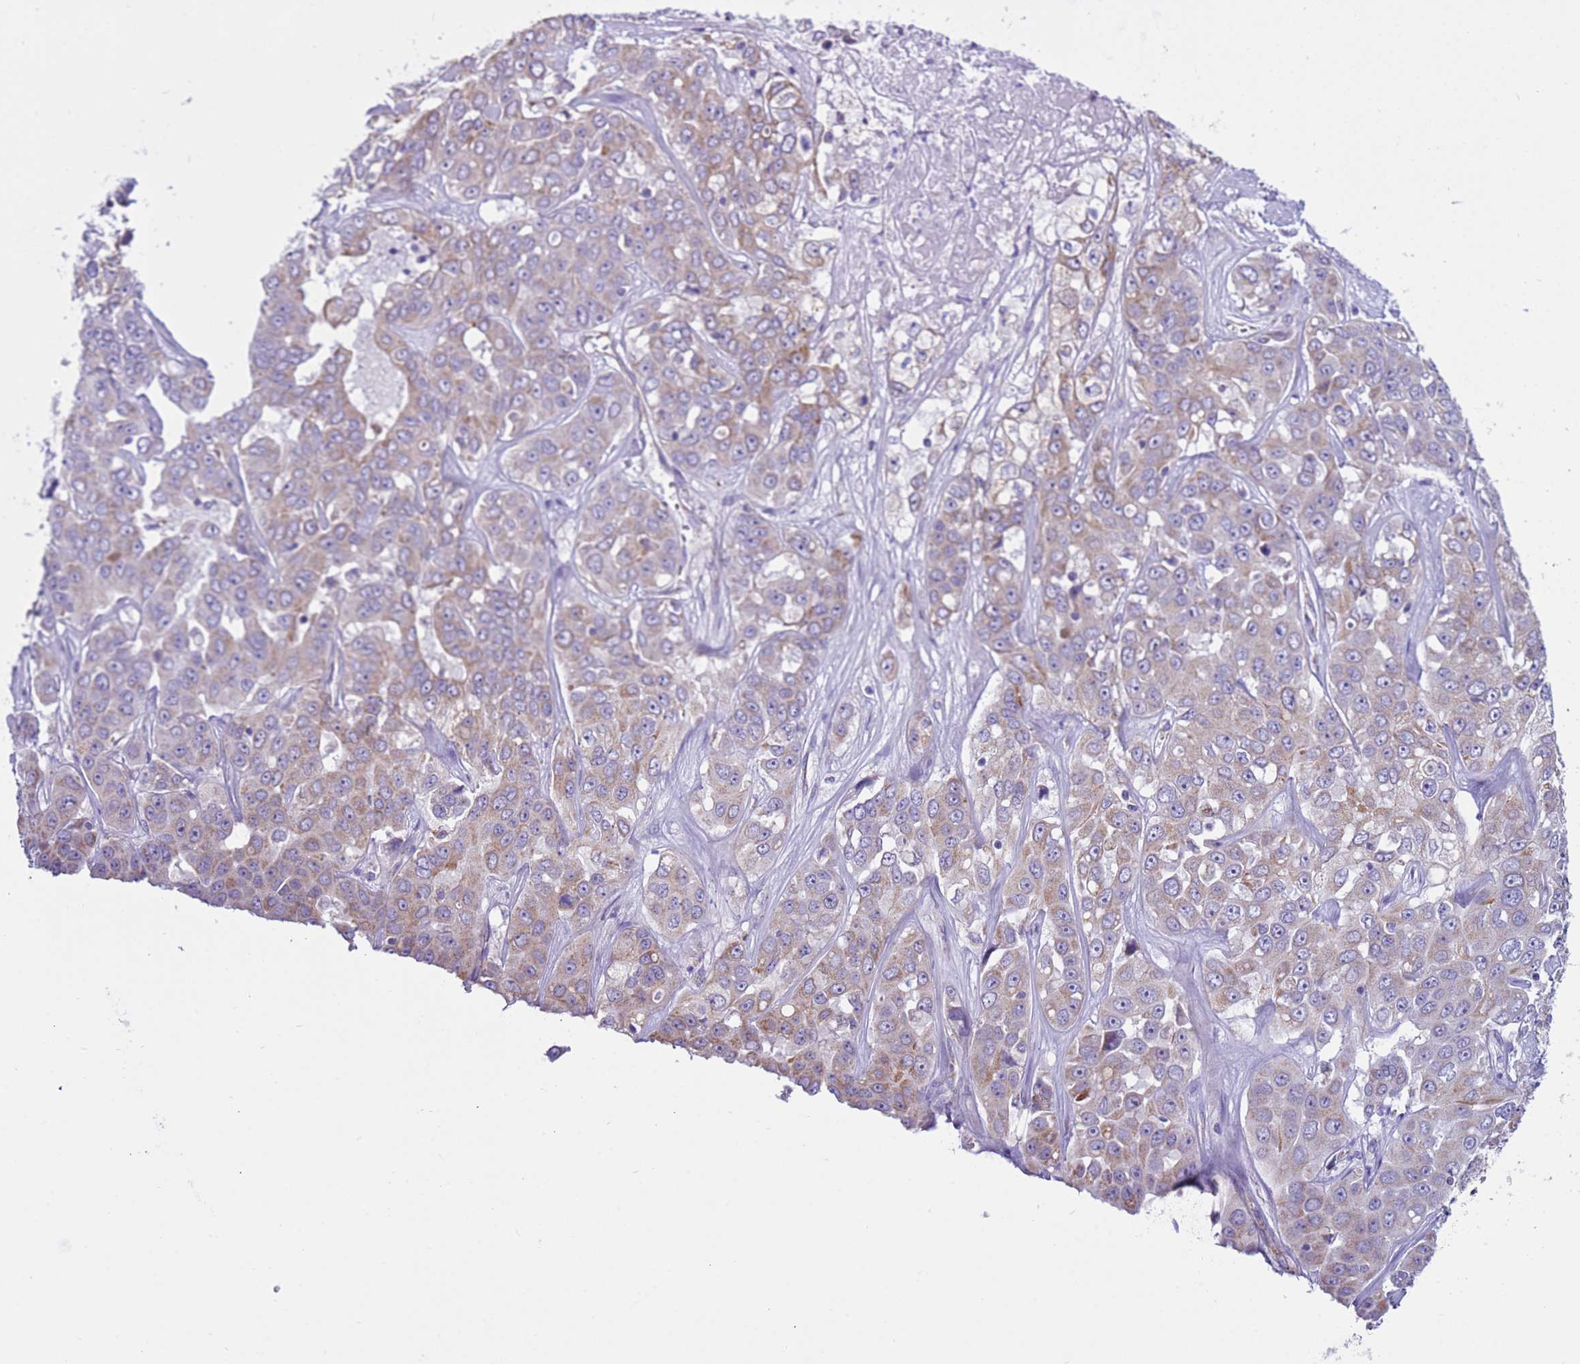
{"staining": {"intensity": "moderate", "quantity": "<25%", "location": "cytoplasmic/membranous"}, "tissue": "liver cancer", "cell_type": "Tumor cells", "image_type": "cancer", "snomed": [{"axis": "morphology", "description": "Cholangiocarcinoma"}, {"axis": "topography", "description": "Liver"}], "caption": "Liver cancer (cholangiocarcinoma) stained with DAB (3,3'-diaminobenzidine) immunohistochemistry exhibits low levels of moderate cytoplasmic/membranous expression in about <25% of tumor cells.", "gene": "NCALD", "patient": {"sex": "female", "age": 52}}